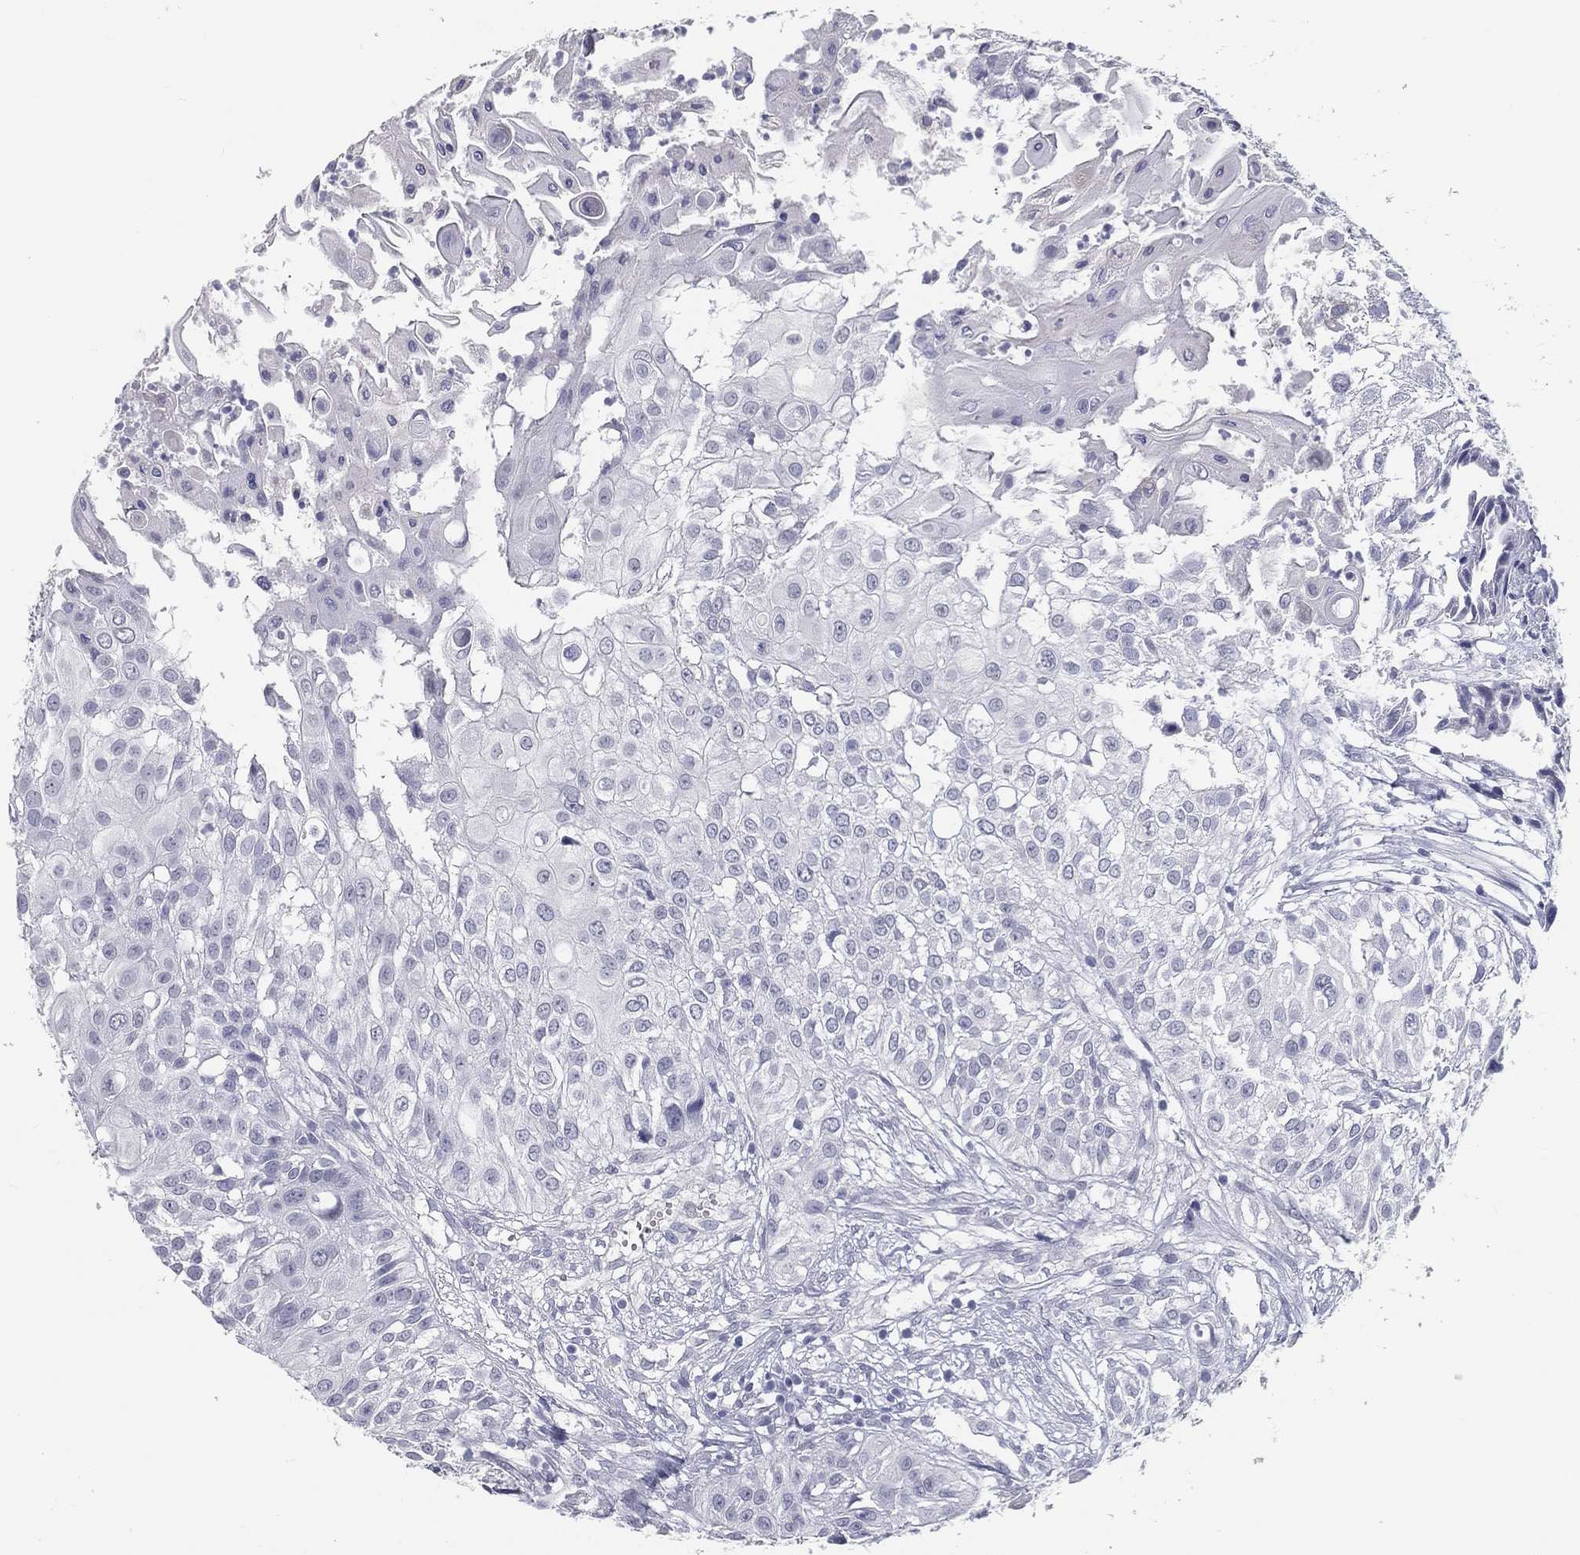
{"staining": {"intensity": "negative", "quantity": "none", "location": "none"}, "tissue": "urothelial cancer", "cell_type": "Tumor cells", "image_type": "cancer", "snomed": [{"axis": "morphology", "description": "Urothelial carcinoma, High grade"}, {"axis": "topography", "description": "Urinary bladder"}], "caption": "Immunohistochemistry photomicrograph of urothelial carcinoma (high-grade) stained for a protein (brown), which exhibits no positivity in tumor cells.", "gene": "ACE2", "patient": {"sex": "female", "age": 79}}